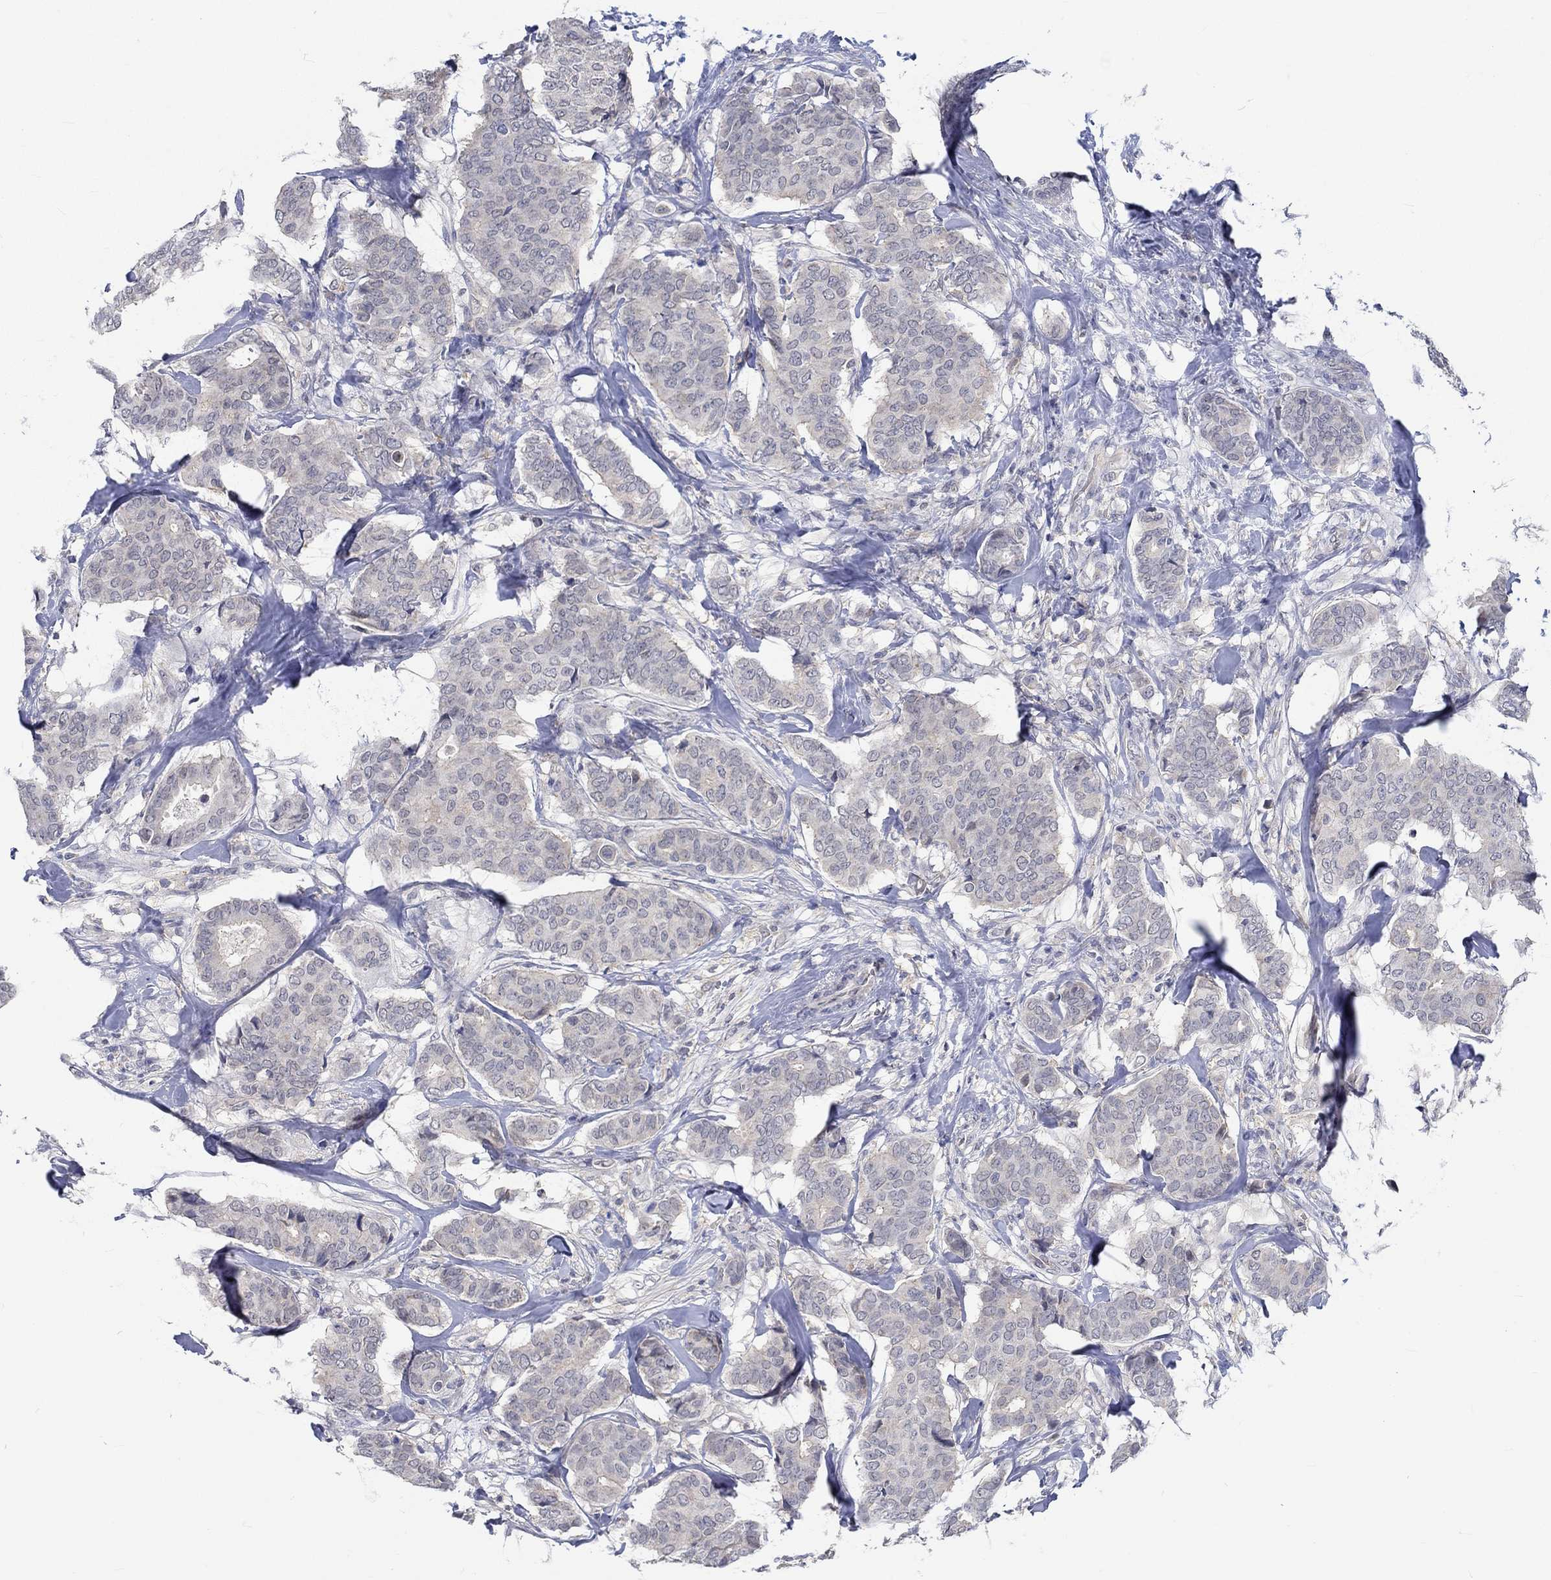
{"staining": {"intensity": "weak", "quantity": "<25%", "location": "cytoplasmic/membranous"}, "tissue": "breast cancer", "cell_type": "Tumor cells", "image_type": "cancer", "snomed": [{"axis": "morphology", "description": "Duct carcinoma"}, {"axis": "topography", "description": "Breast"}], "caption": "This is an IHC micrograph of breast cancer (intraductal carcinoma). There is no expression in tumor cells.", "gene": "WASF1", "patient": {"sex": "female", "age": 75}}